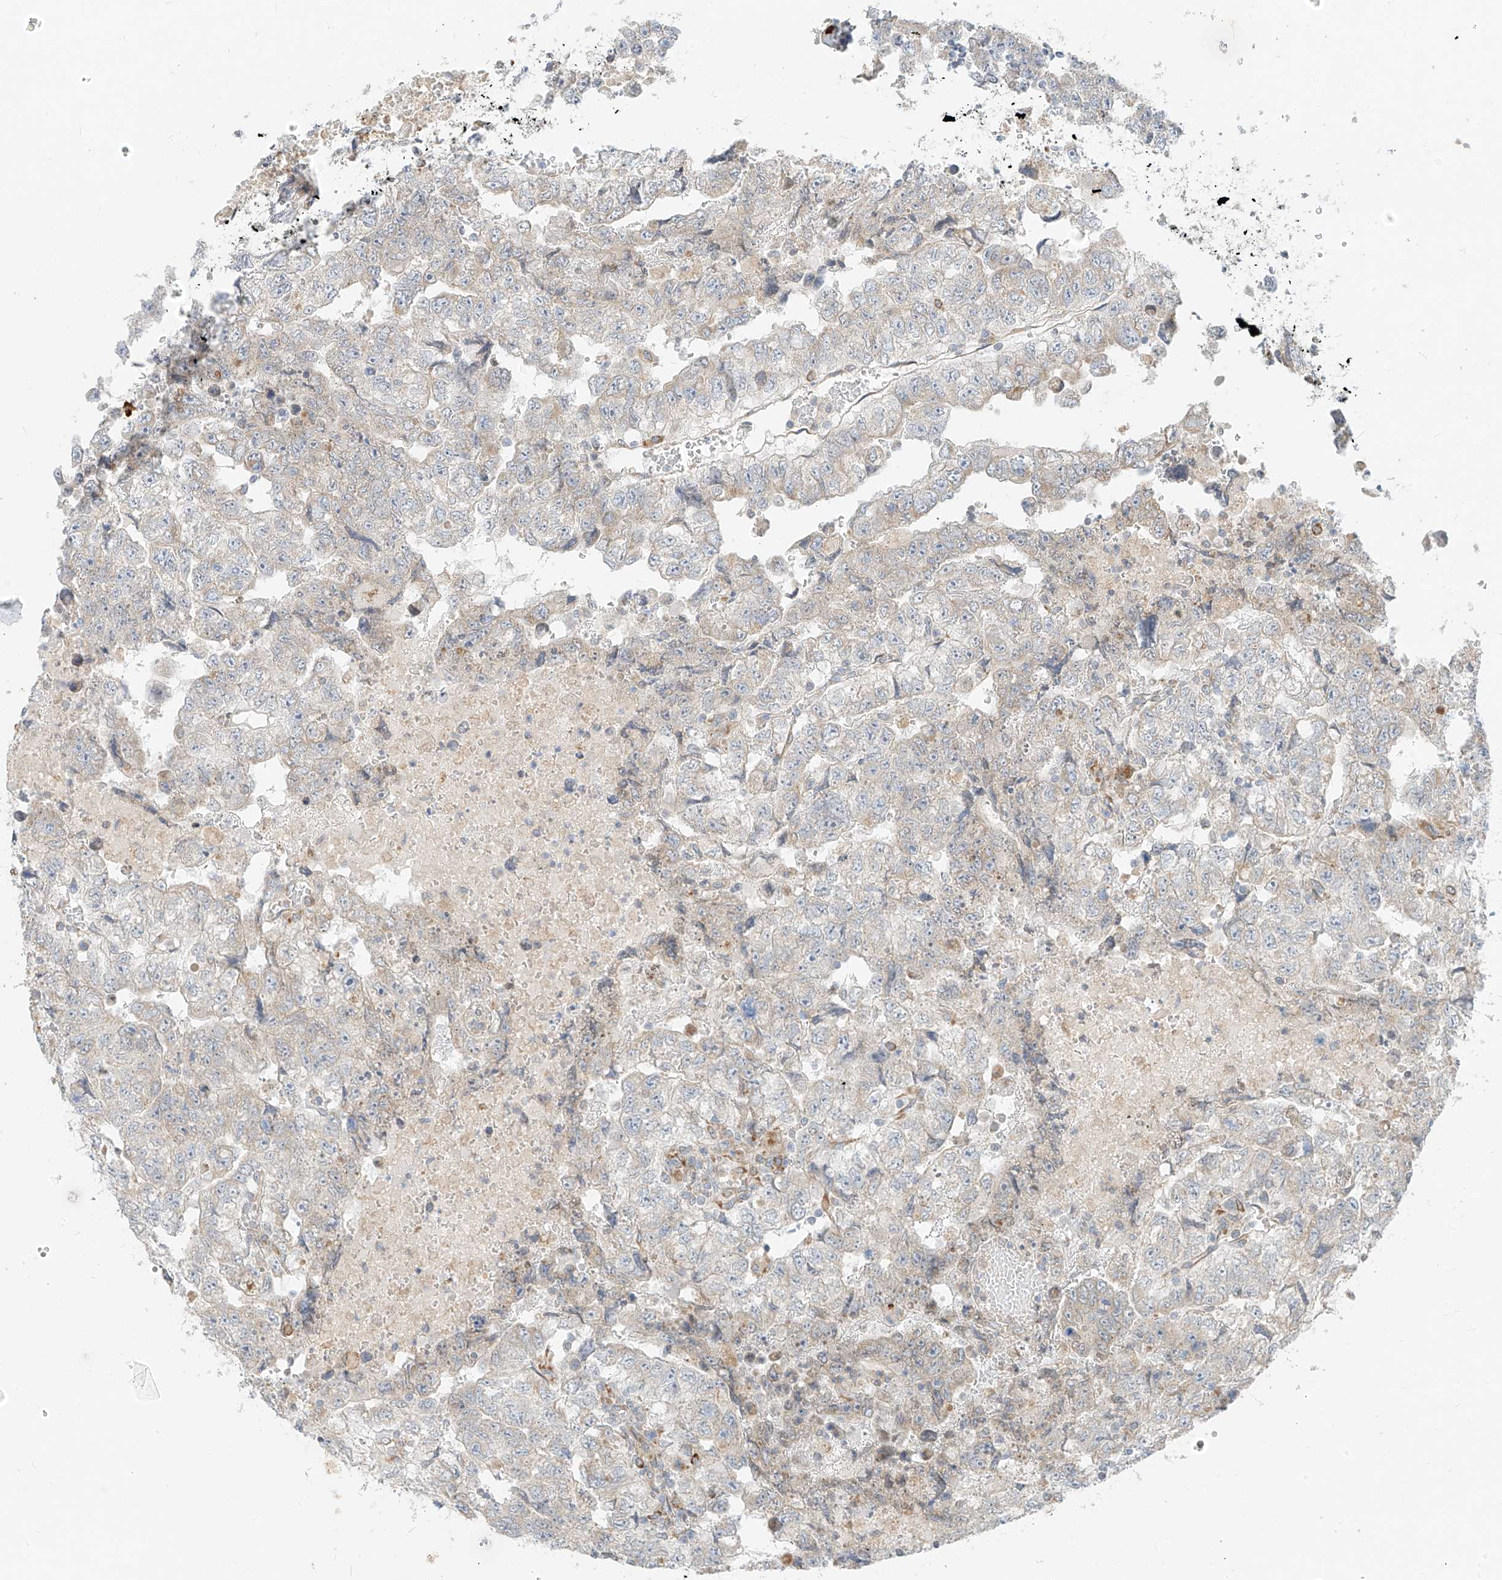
{"staining": {"intensity": "negative", "quantity": "none", "location": "none"}, "tissue": "testis cancer", "cell_type": "Tumor cells", "image_type": "cancer", "snomed": [{"axis": "morphology", "description": "Carcinoma, Embryonal, NOS"}, {"axis": "topography", "description": "Testis"}], "caption": "Immunohistochemistry (IHC) histopathology image of human testis cancer (embryonal carcinoma) stained for a protein (brown), which reveals no positivity in tumor cells.", "gene": "STT3A", "patient": {"sex": "male", "age": 36}}